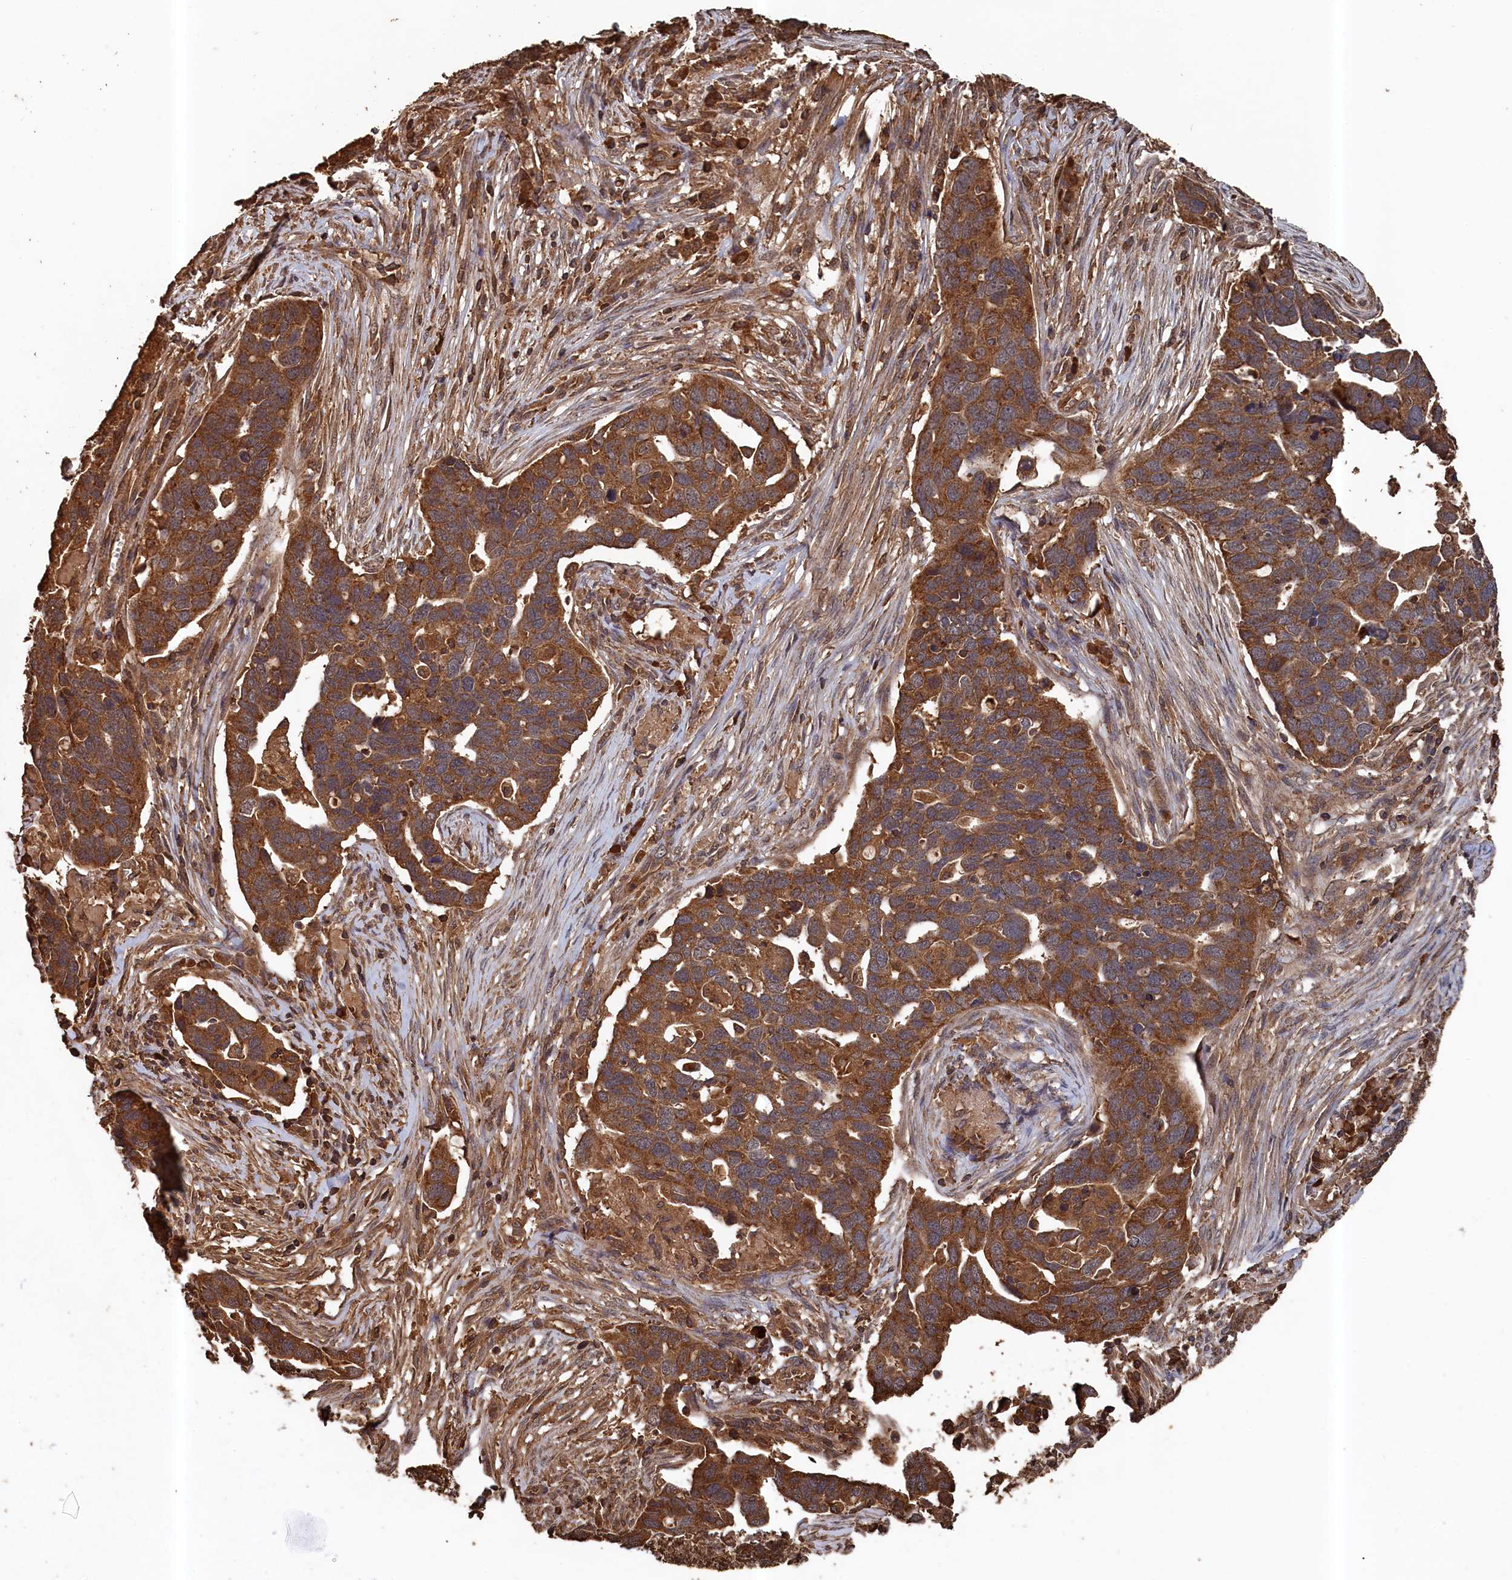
{"staining": {"intensity": "strong", "quantity": ">75%", "location": "cytoplasmic/membranous"}, "tissue": "ovarian cancer", "cell_type": "Tumor cells", "image_type": "cancer", "snomed": [{"axis": "morphology", "description": "Cystadenocarcinoma, serous, NOS"}, {"axis": "topography", "description": "Ovary"}], "caption": "Ovarian cancer stained for a protein (brown) reveals strong cytoplasmic/membranous positive positivity in approximately >75% of tumor cells.", "gene": "SNX33", "patient": {"sex": "female", "age": 54}}